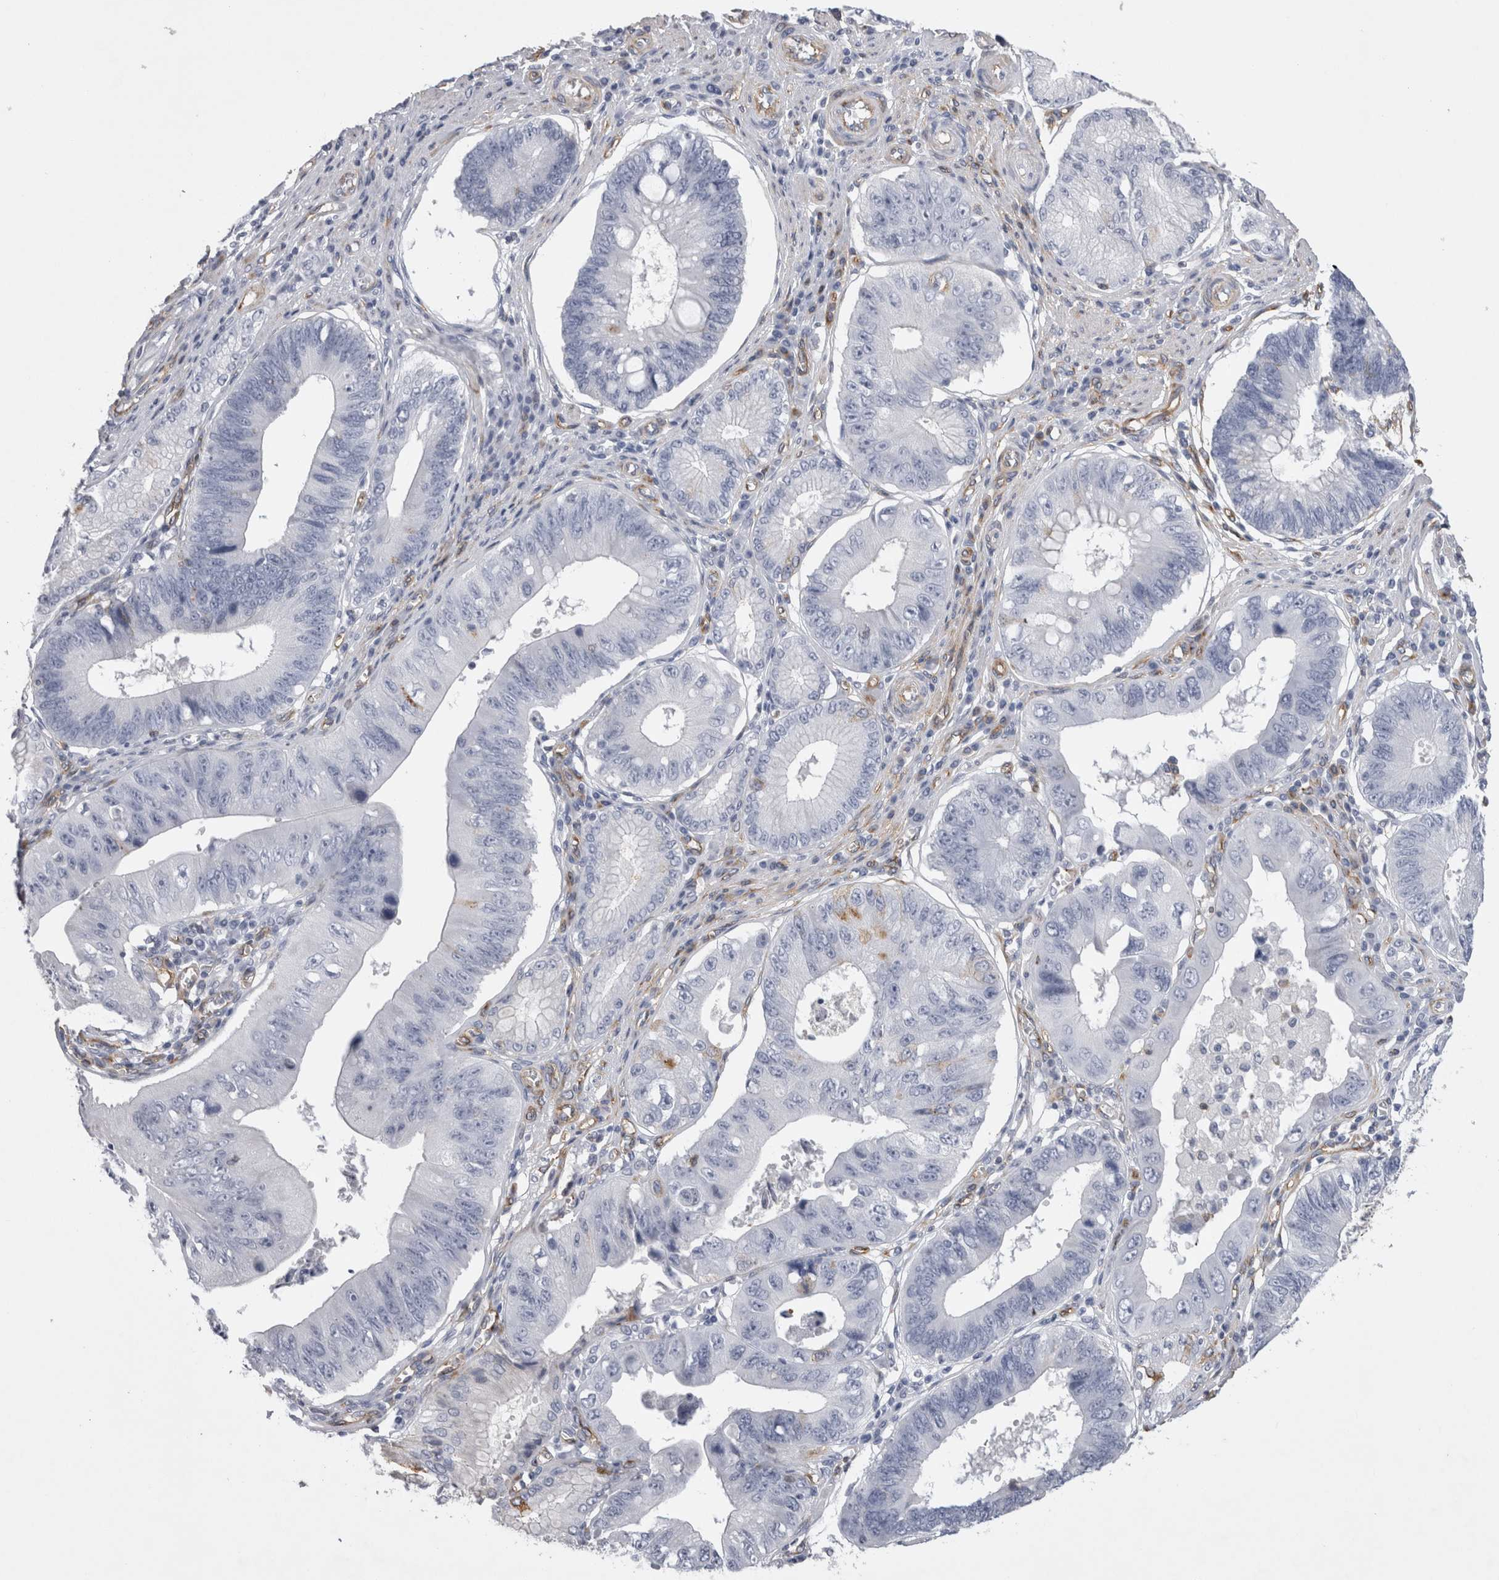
{"staining": {"intensity": "negative", "quantity": "none", "location": "none"}, "tissue": "stomach cancer", "cell_type": "Tumor cells", "image_type": "cancer", "snomed": [{"axis": "morphology", "description": "Adenocarcinoma, NOS"}, {"axis": "topography", "description": "Stomach"}], "caption": "Immunohistochemistry image of stomach cancer stained for a protein (brown), which reveals no expression in tumor cells. (Stains: DAB (3,3'-diaminobenzidine) immunohistochemistry (IHC) with hematoxylin counter stain, Microscopy: brightfield microscopy at high magnification).", "gene": "ATXN3", "patient": {"sex": "male", "age": 59}}